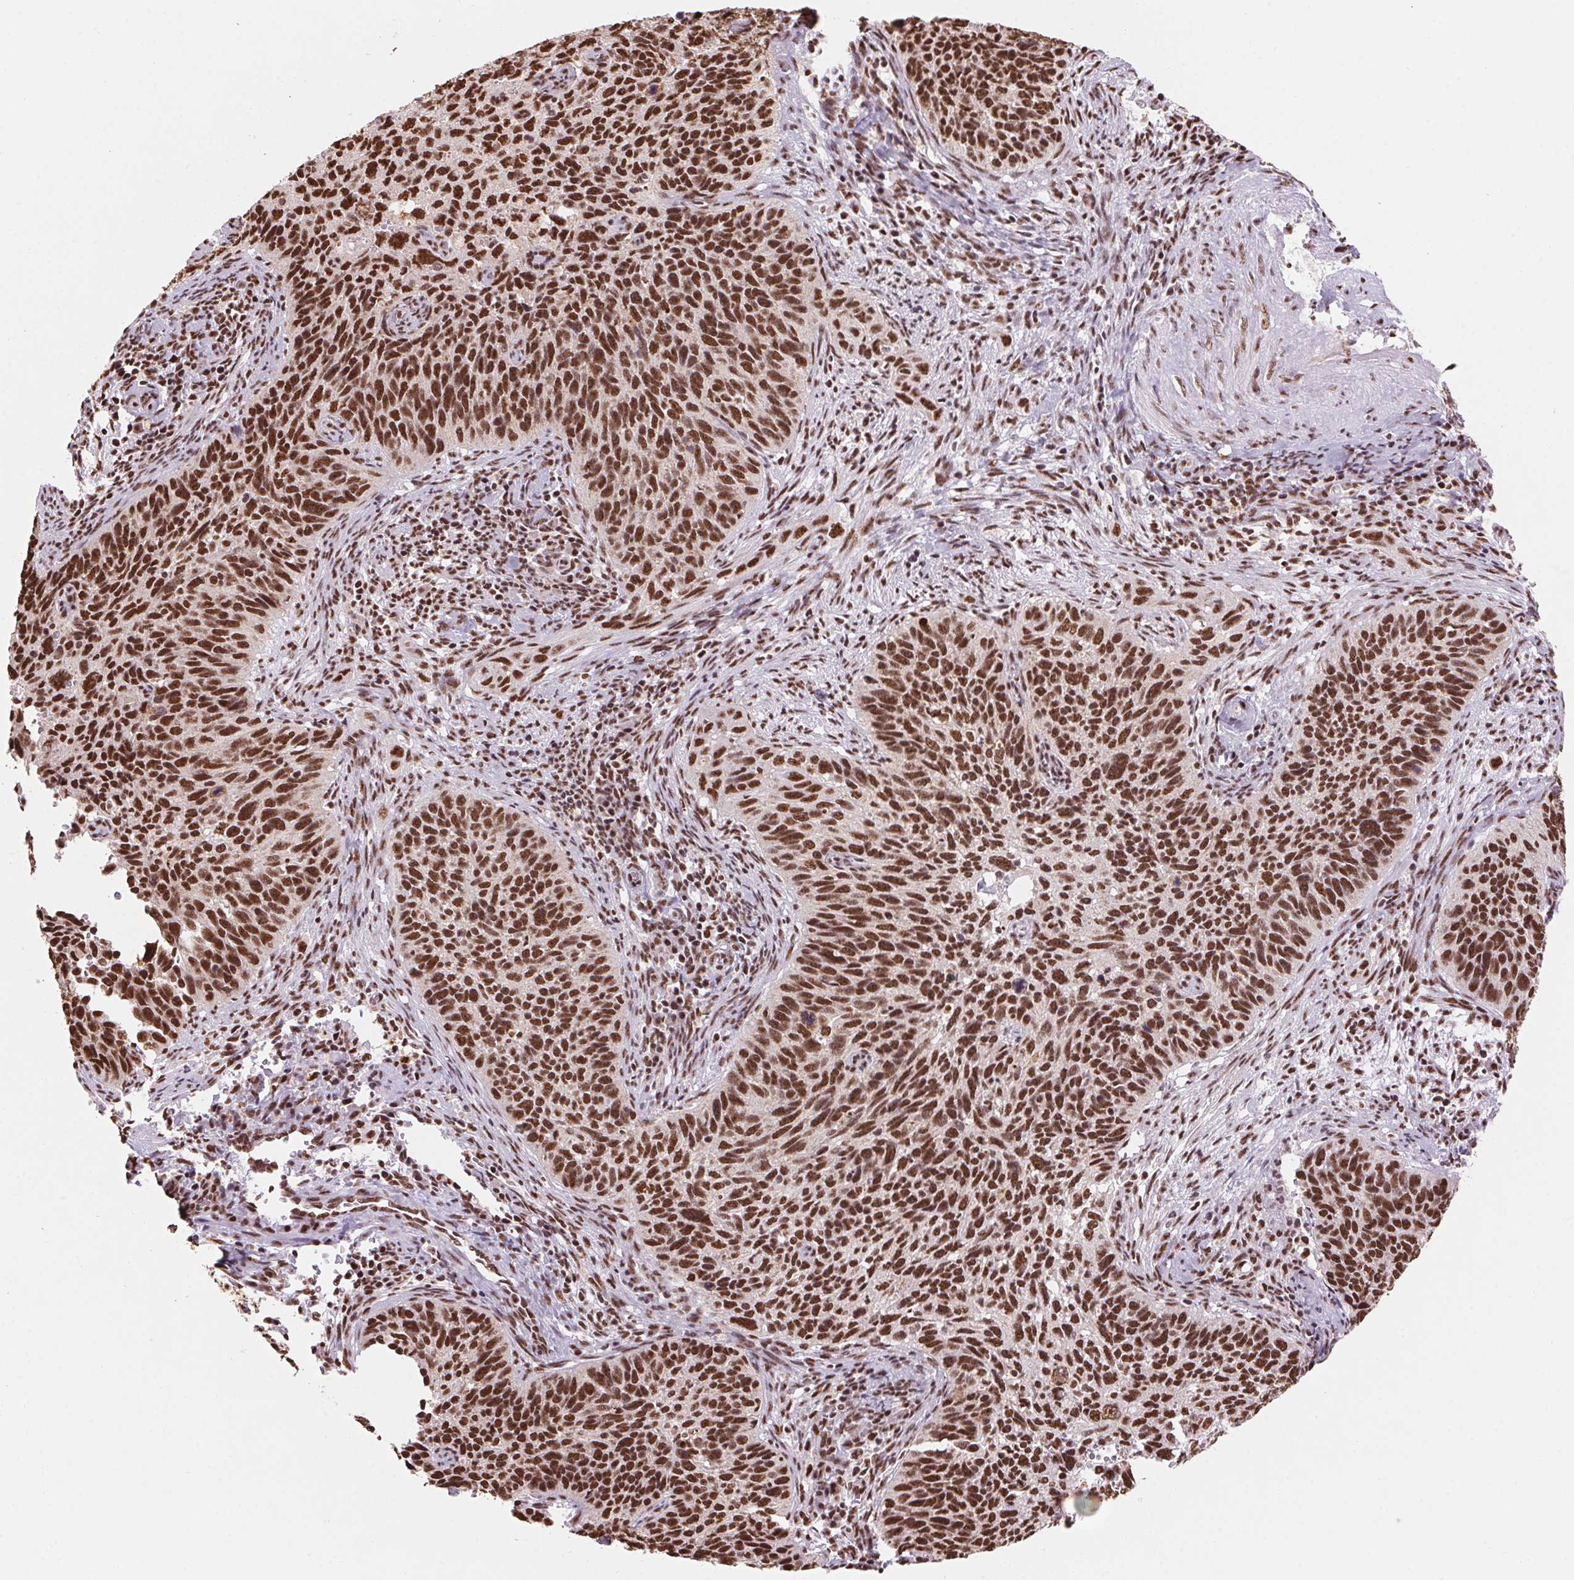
{"staining": {"intensity": "strong", "quantity": ">75%", "location": "nuclear"}, "tissue": "cervical cancer", "cell_type": "Tumor cells", "image_type": "cancer", "snomed": [{"axis": "morphology", "description": "Squamous cell carcinoma, NOS"}, {"axis": "topography", "description": "Cervix"}], "caption": "This histopathology image exhibits squamous cell carcinoma (cervical) stained with immunohistochemistry (IHC) to label a protein in brown. The nuclear of tumor cells show strong positivity for the protein. Nuclei are counter-stained blue.", "gene": "SNRPG", "patient": {"sex": "female", "age": 51}}